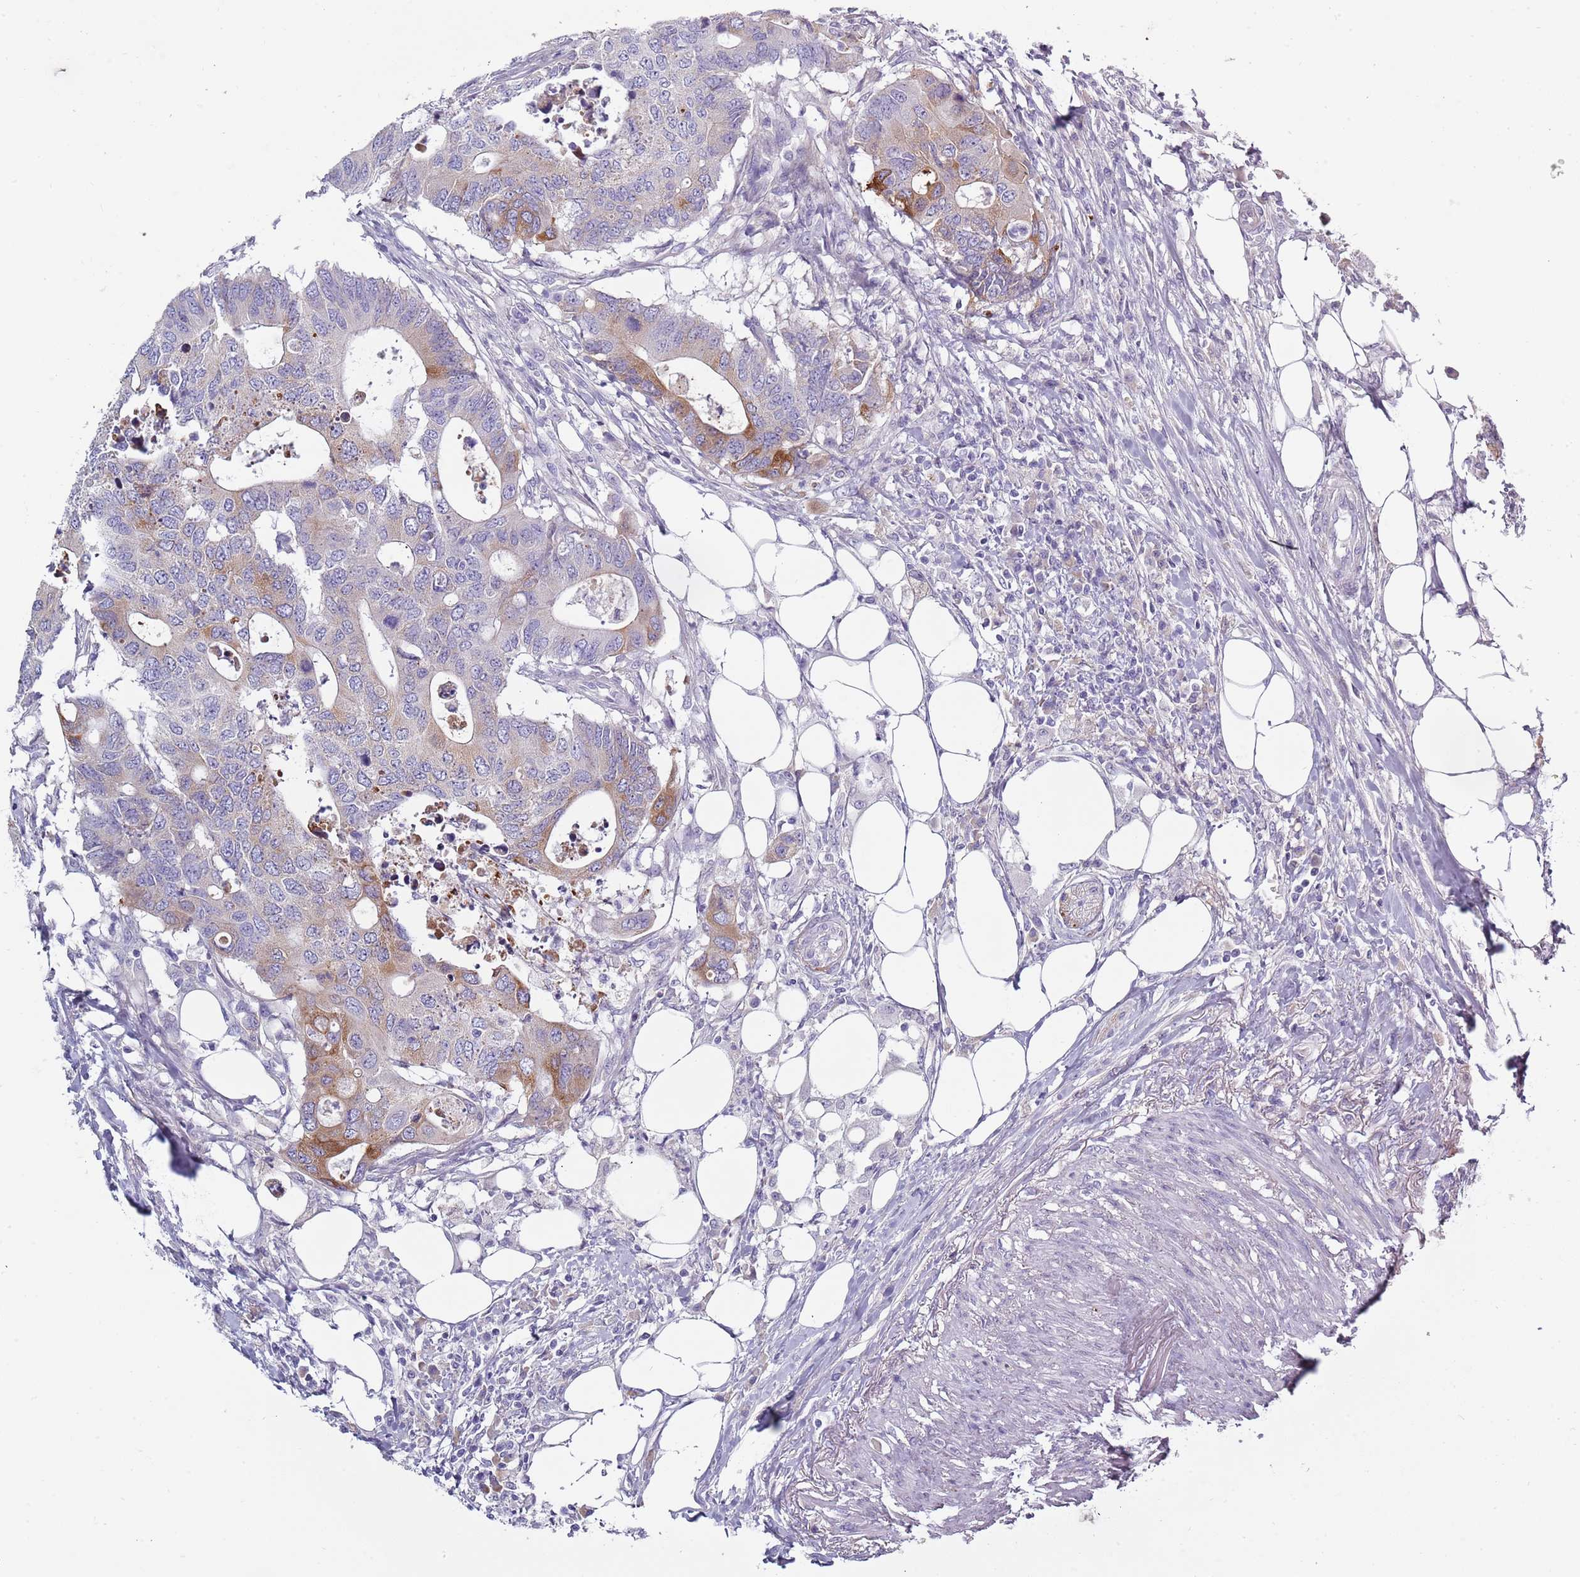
{"staining": {"intensity": "moderate", "quantity": "25%-75%", "location": "cytoplasmic/membranous"}, "tissue": "colorectal cancer", "cell_type": "Tumor cells", "image_type": "cancer", "snomed": [{"axis": "morphology", "description": "Adenocarcinoma, NOS"}, {"axis": "topography", "description": "Colon"}], "caption": "Immunohistochemistry staining of colorectal cancer (adenocarcinoma), which demonstrates medium levels of moderate cytoplasmic/membranous expression in about 25%-75% of tumor cells indicating moderate cytoplasmic/membranous protein expression. The staining was performed using DAB (brown) for protein detection and nuclei were counterstained in hematoxylin (blue).", "gene": "TNFRSF6B", "patient": {"sex": "male", "age": 71}}